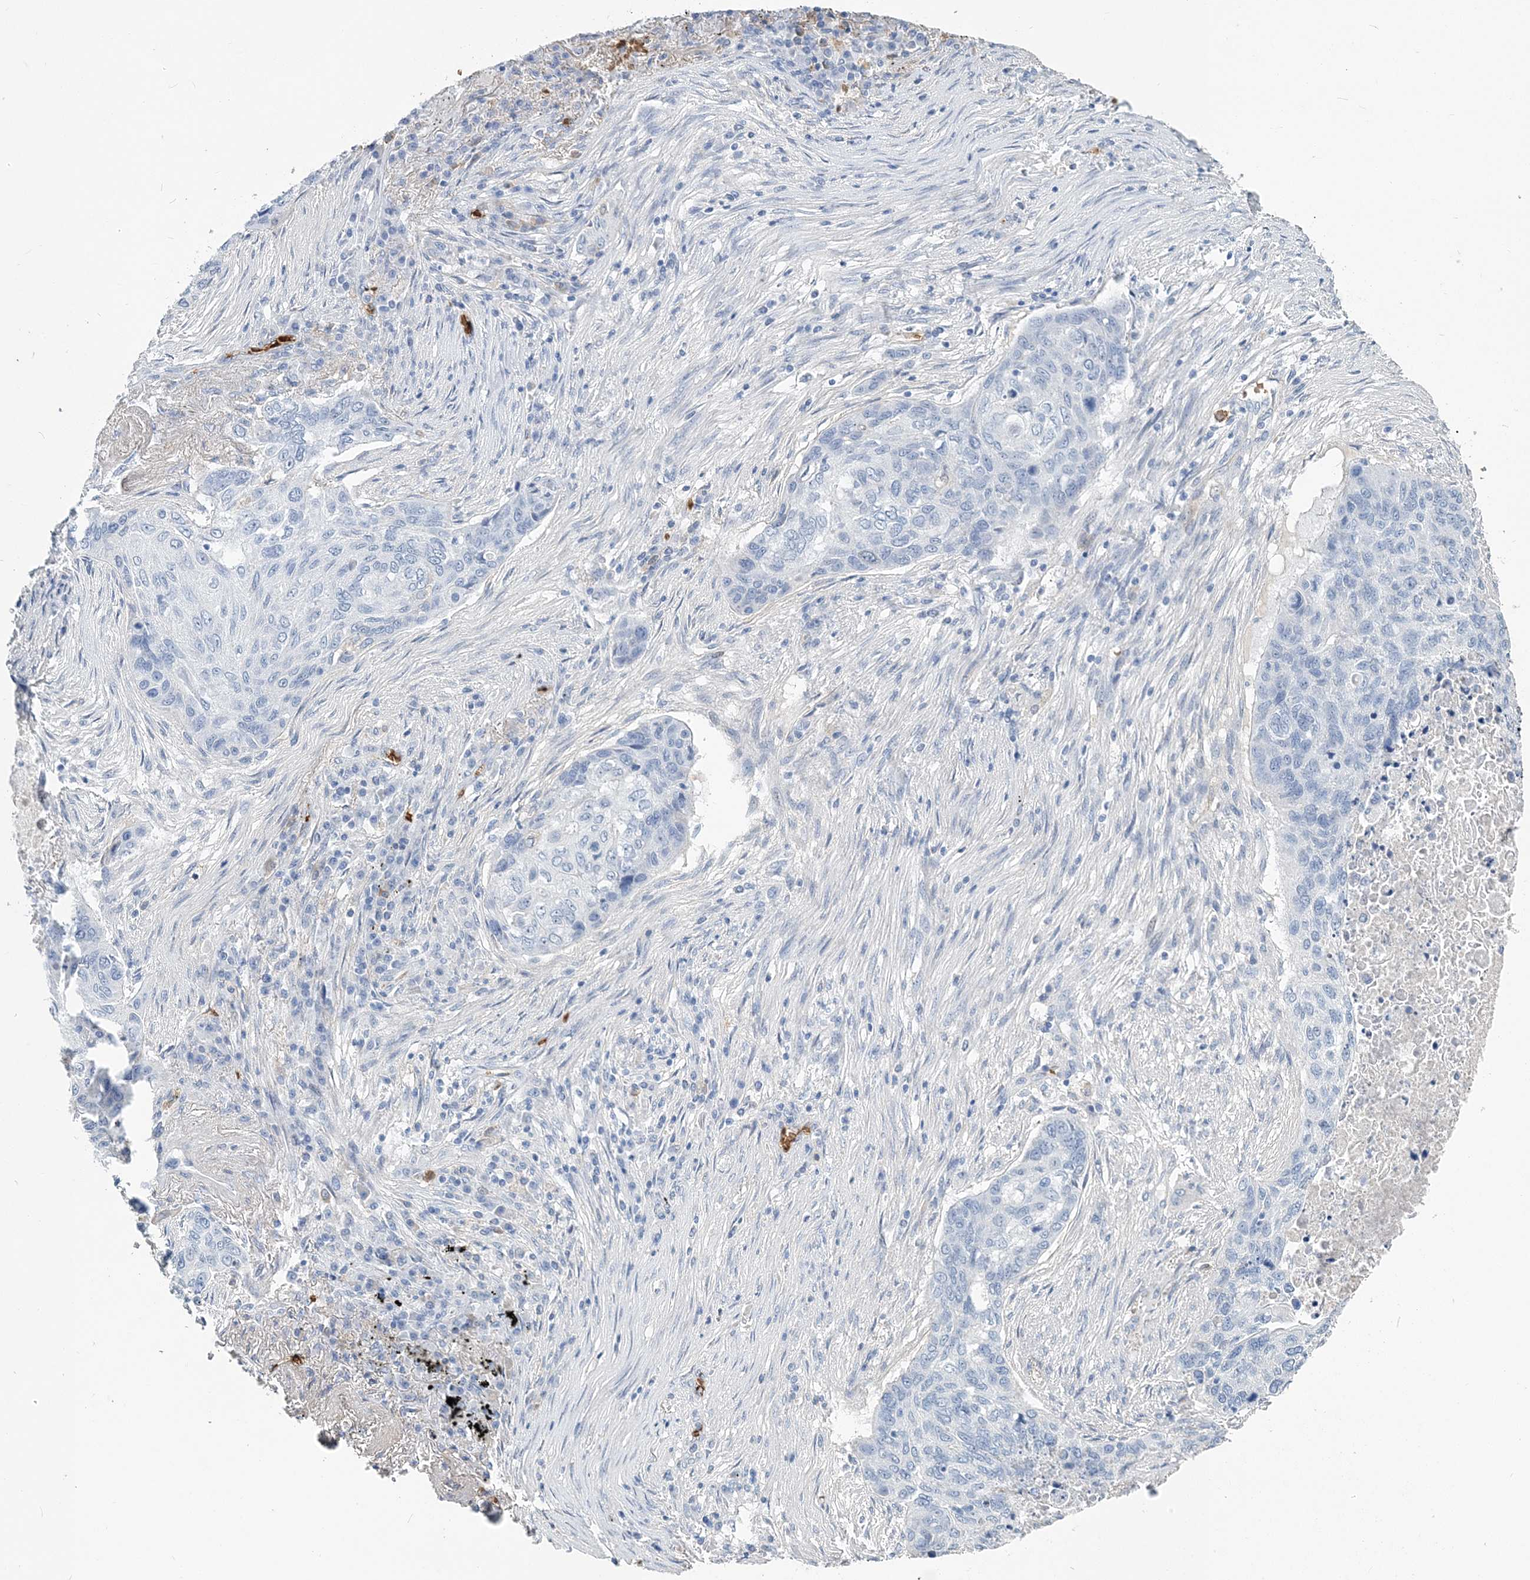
{"staining": {"intensity": "negative", "quantity": "none", "location": "none"}, "tissue": "lung cancer", "cell_type": "Tumor cells", "image_type": "cancer", "snomed": [{"axis": "morphology", "description": "Squamous cell carcinoma, NOS"}, {"axis": "topography", "description": "Lung"}], "caption": "The micrograph exhibits no staining of tumor cells in squamous cell carcinoma (lung).", "gene": "HBD", "patient": {"sex": "female", "age": 63}}